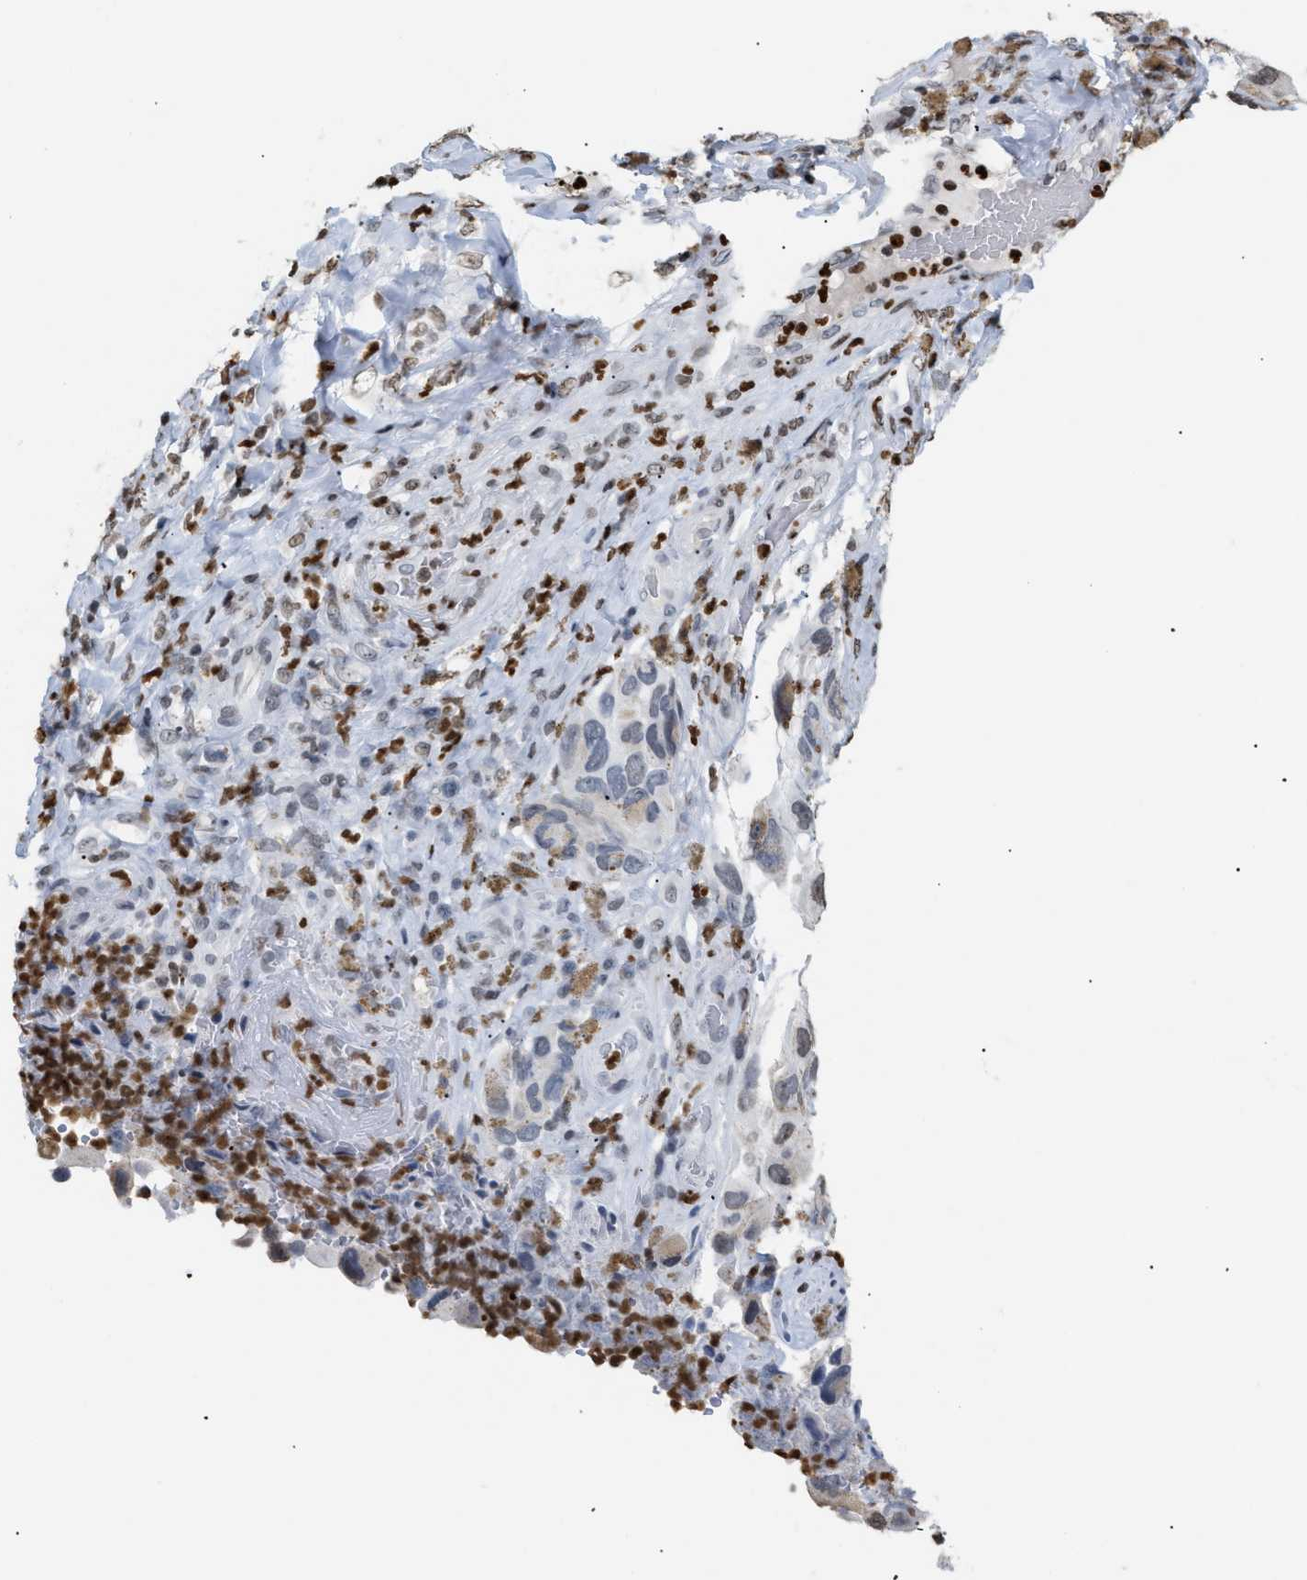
{"staining": {"intensity": "weak", "quantity": "25%-75%", "location": "nuclear"}, "tissue": "melanoma", "cell_type": "Tumor cells", "image_type": "cancer", "snomed": [{"axis": "morphology", "description": "Malignant melanoma, NOS"}, {"axis": "topography", "description": "Skin"}], "caption": "Immunohistochemical staining of human malignant melanoma reveals weak nuclear protein staining in about 25%-75% of tumor cells.", "gene": "HMGN2", "patient": {"sex": "female", "age": 73}}